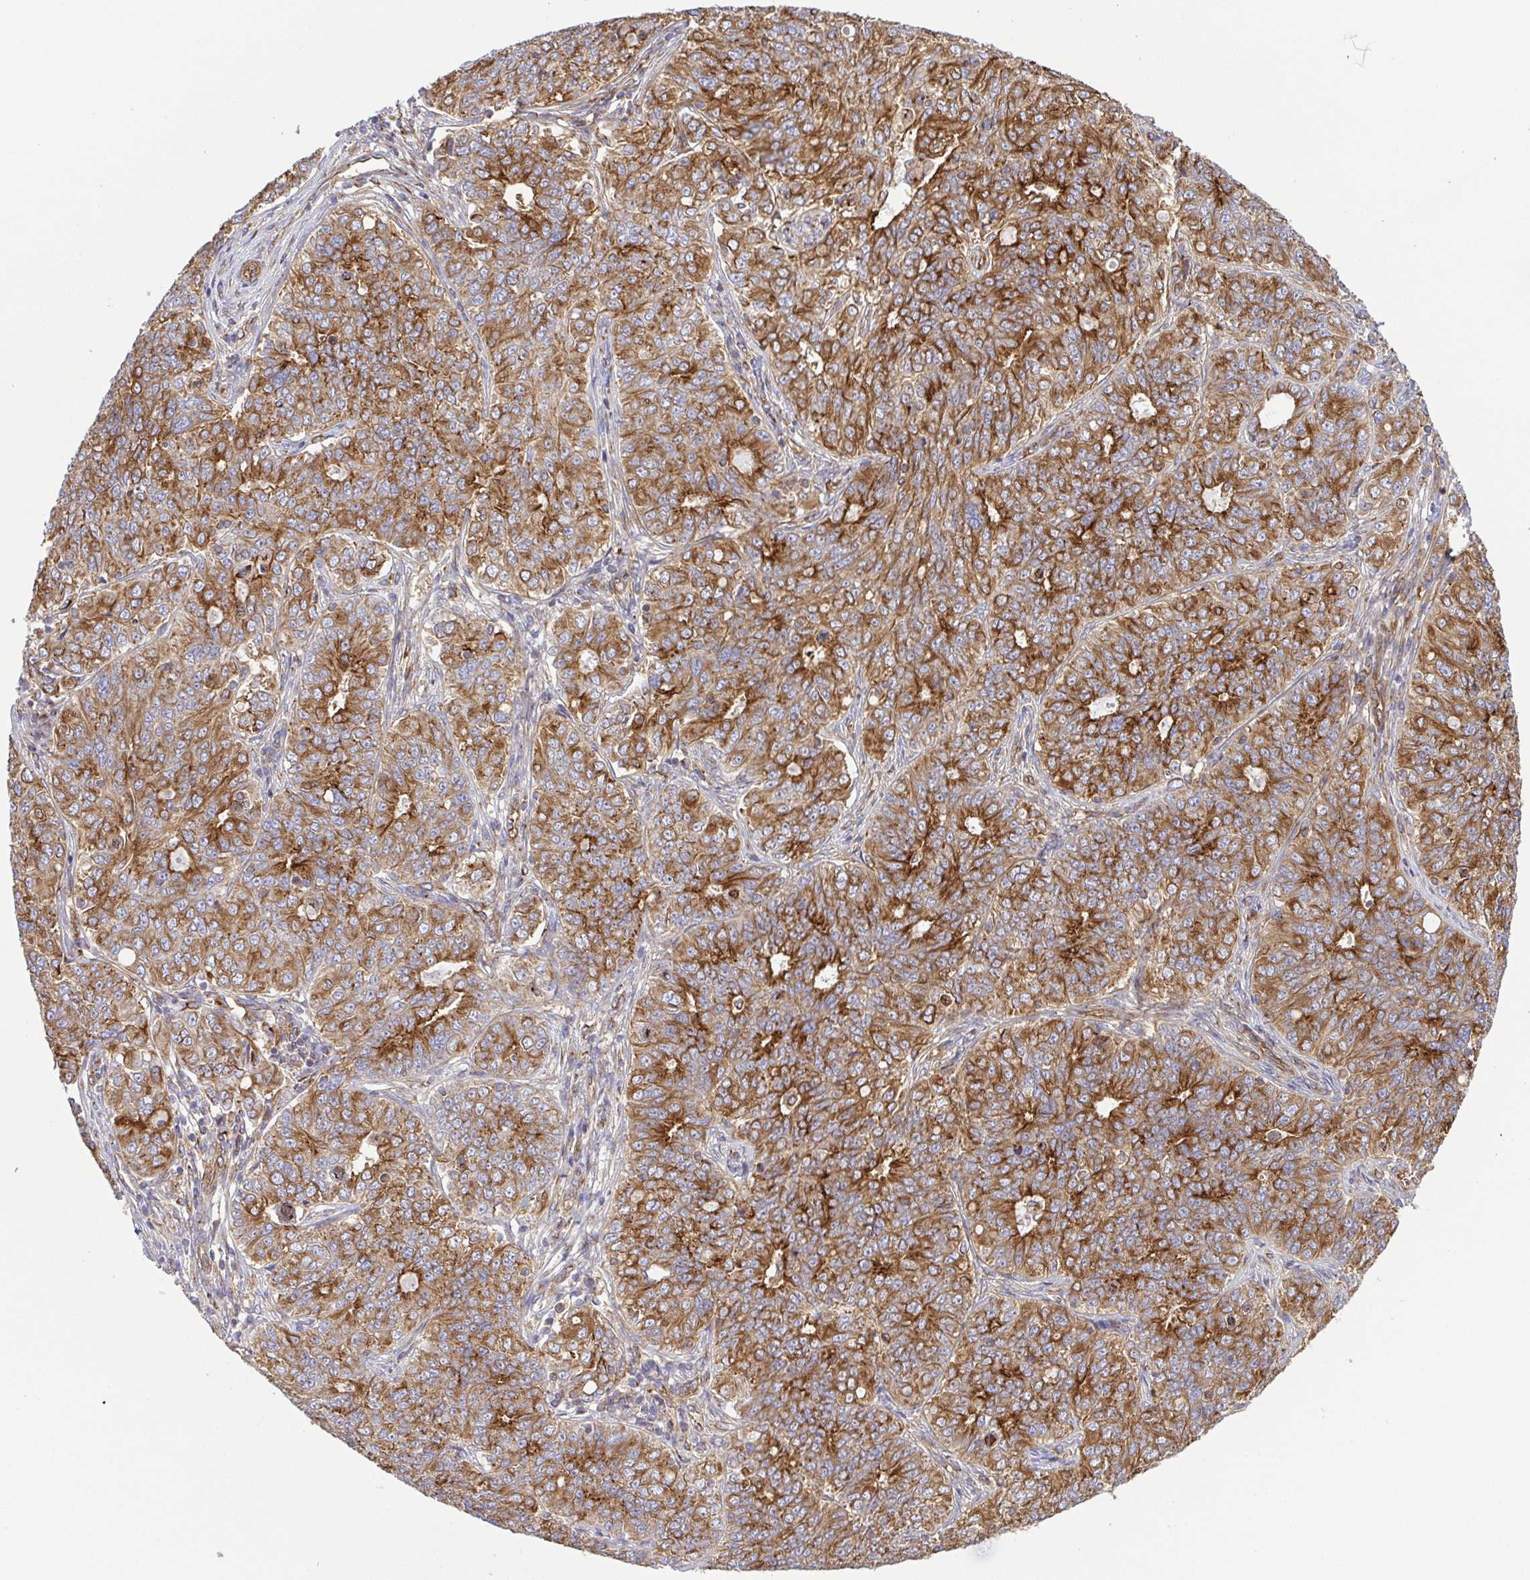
{"staining": {"intensity": "strong", "quantity": ">75%", "location": "cytoplasmic/membranous"}, "tissue": "endometrial cancer", "cell_type": "Tumor cells", "image_type": "cancer", "snomed": [{"axis": "morphology", "description": "Adenocarcinoma, NOS"}, {"axis": "topography", "description": "Endometrium"}], "caption": "Approximately >75% of tumor cells in adenocarcinoma (endometrial) show strong cytoplasmic/membranous protein staining as visualized by brown immunohistochemical staining.", "gene": "KIF5B", "patient": {"sex": "female", "age": 43}}